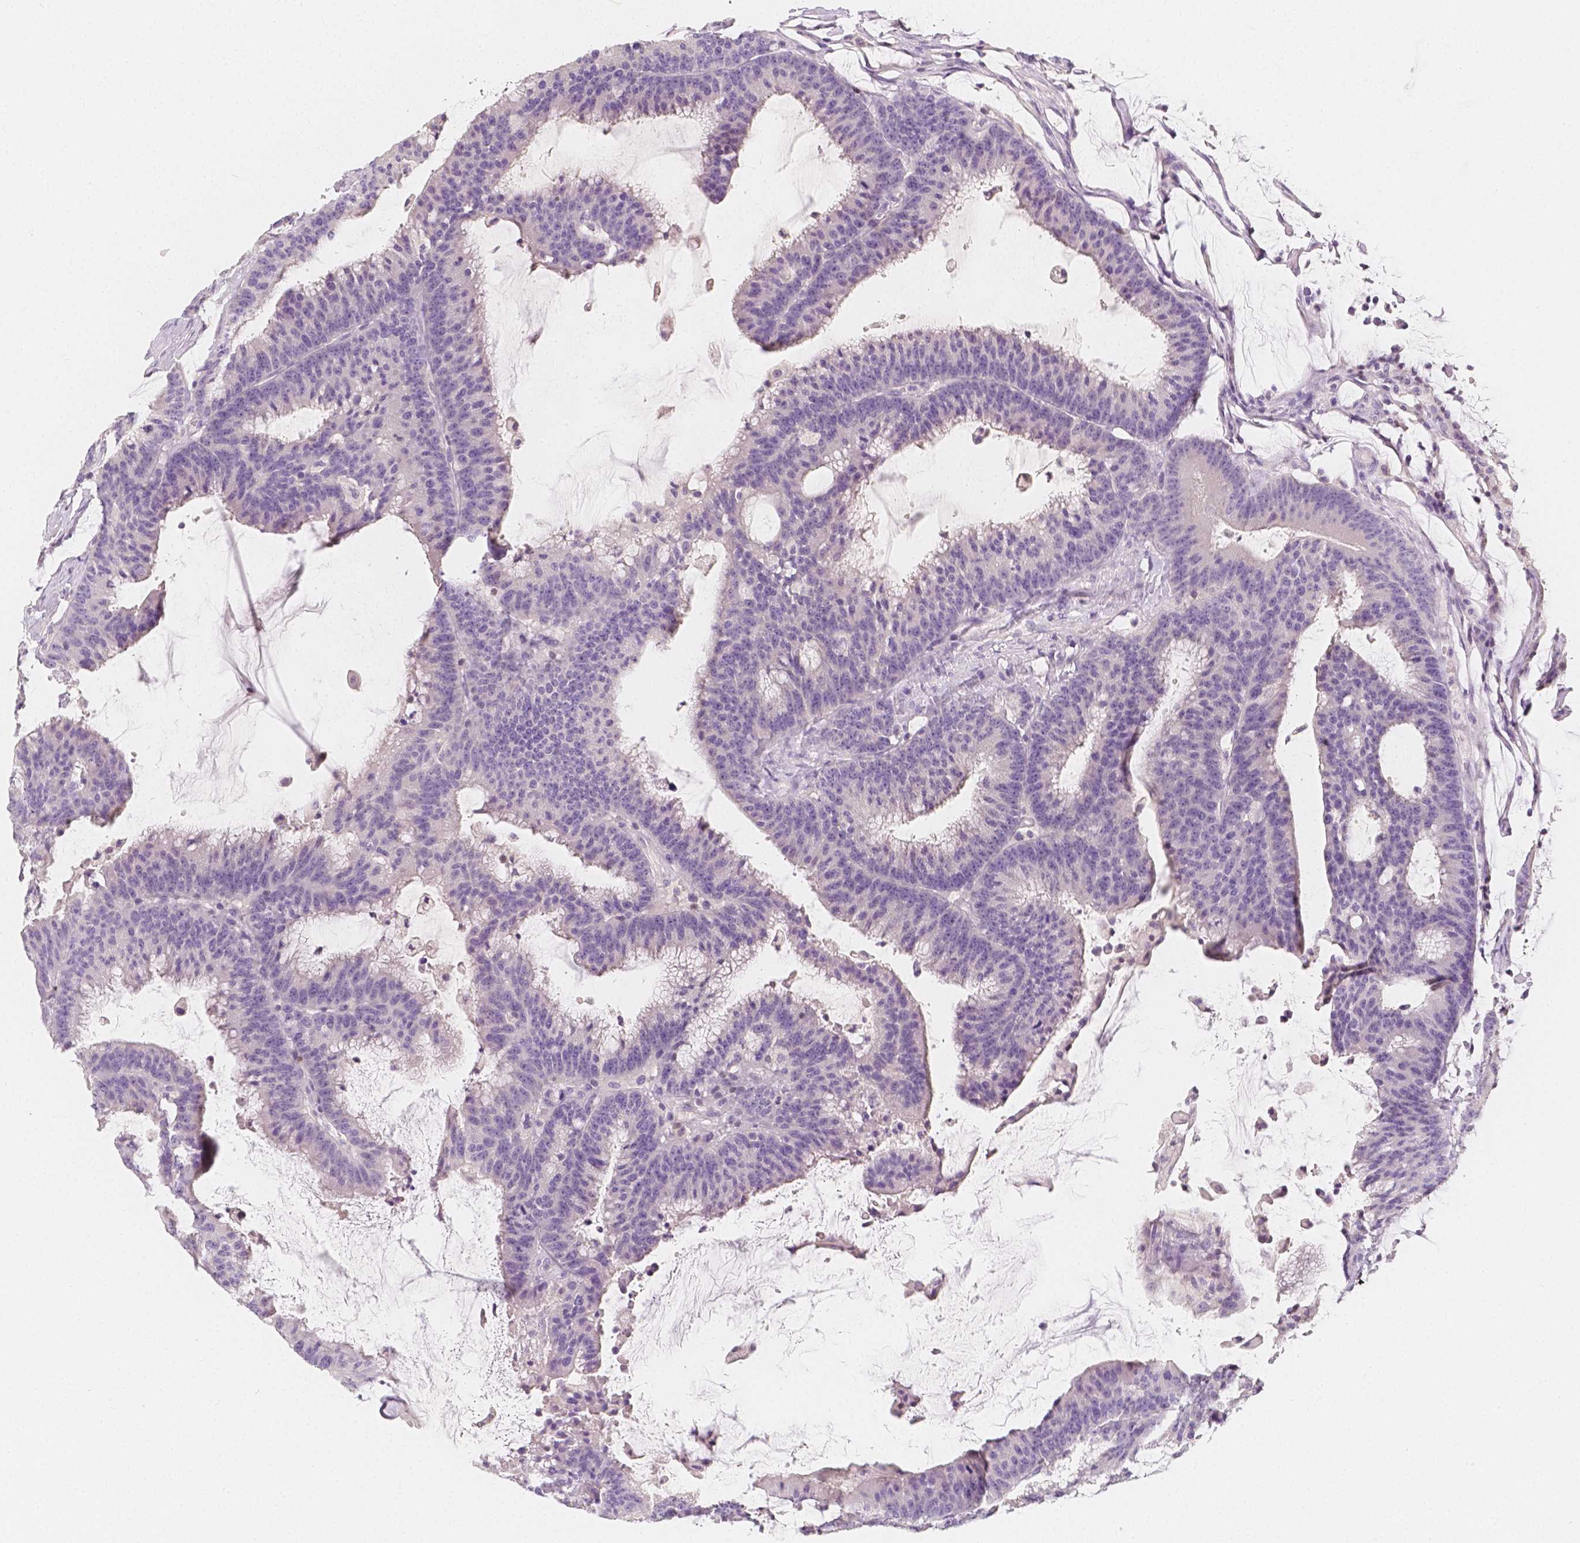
{"staining": {"intensity": "negative", "quantity": "none", "location": "none"}, "tissue": "colorectal cancer", "cell_type": "Tumor cells", "image_type": "cancer", "snomed": [{"axis": "morphology", "description": "Adenocarcinoma, NOS"}, {"axis": "topography", "description": "Colon"}], "caption": "A histopathology image of human colorectal adenocarcinoma is negative for staining in tumor cells.", "gene": "BATF", "patient": {"sex": "female", "age": 78}}